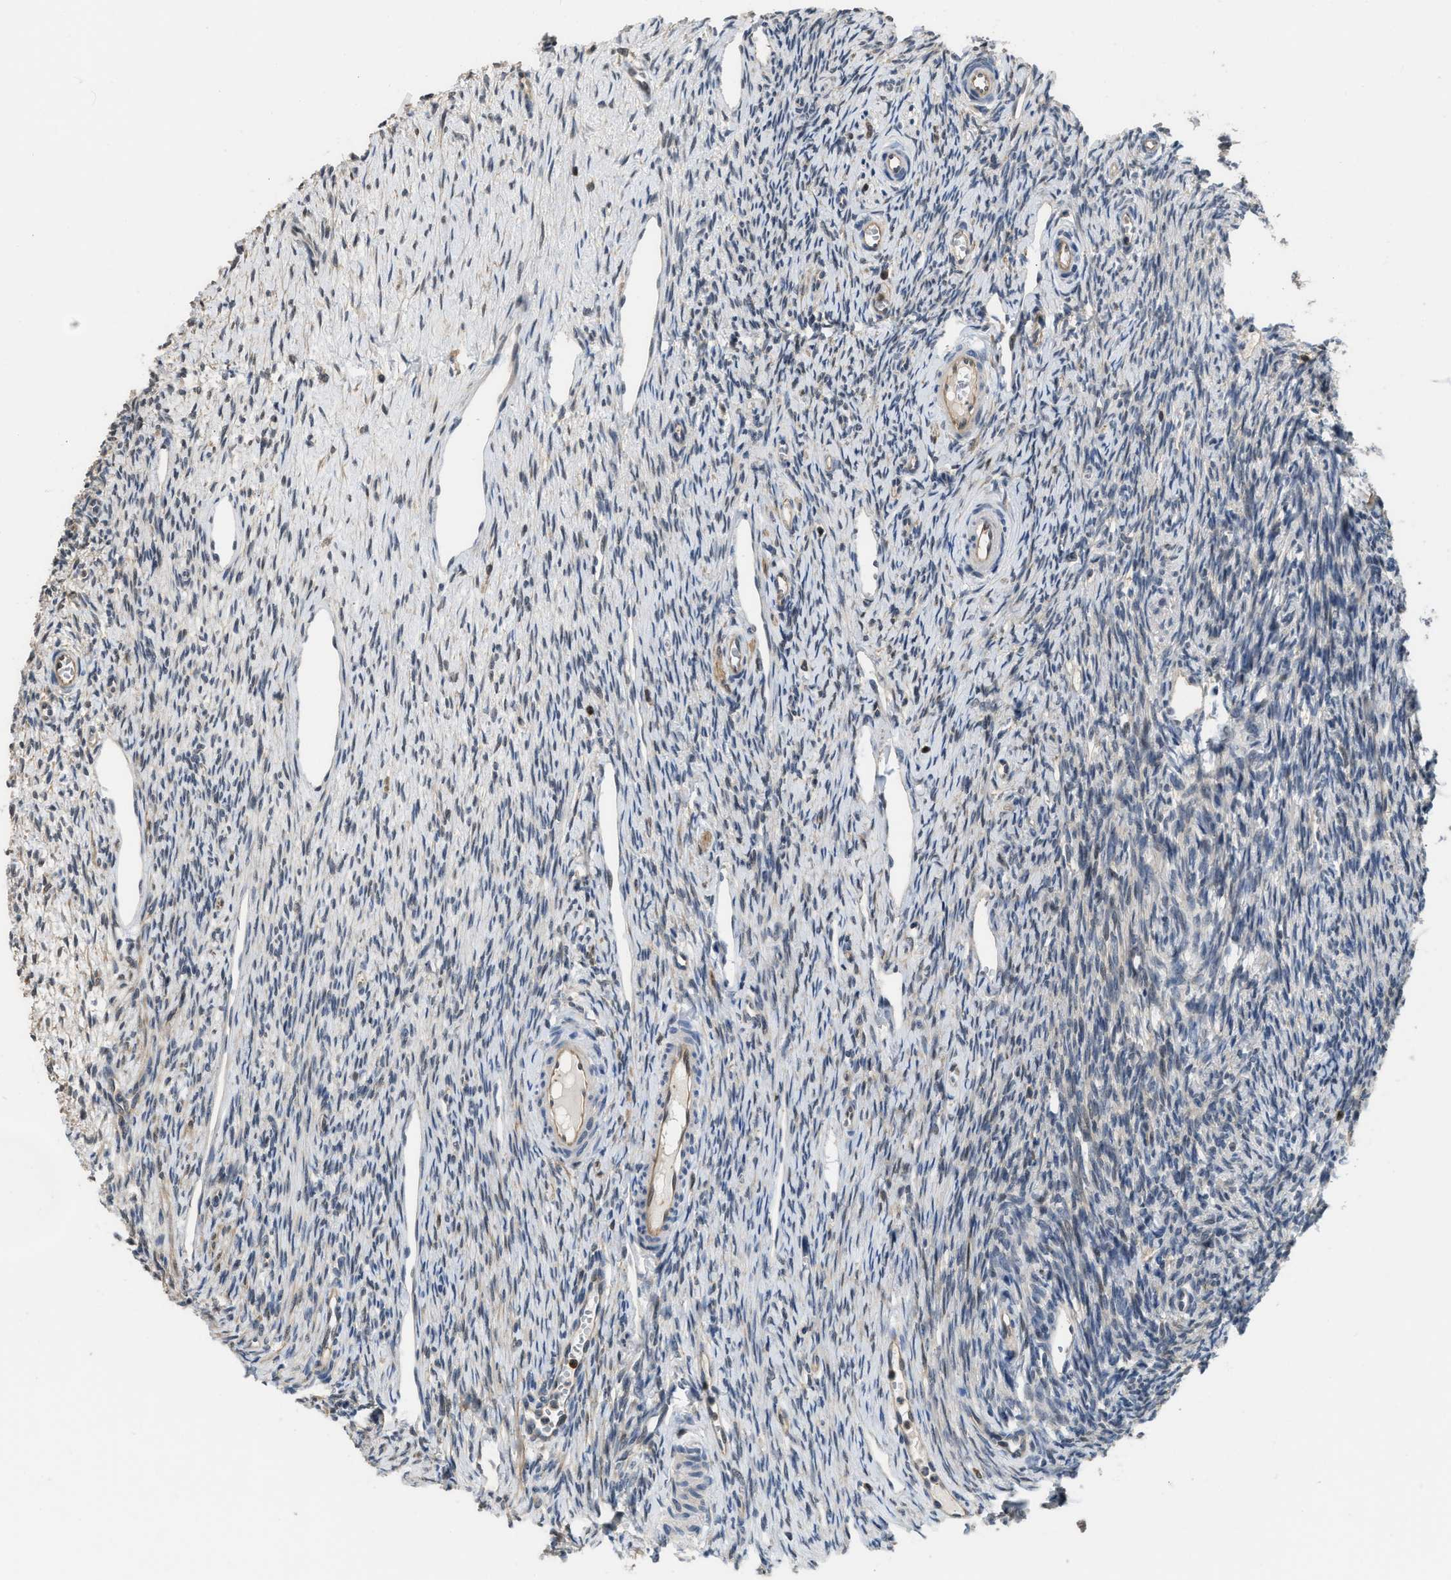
{"staining": {"intensity": "weak", "quantity": "<25%", "location": "cytoplasmic/membranous"}, "tissue": "ovary", "cell_type": "Ovarian stroma cells", "image_type": "normal", "snomed": [{"axis": "morphology", "description": "Normal tissue, NOS"}, {"axis": "topography", "description": "Ovary"}], "caption": "Immunohistochemical staining of normal human ovary displays no significant staining in ovarian stroma cells.", "gene": "TES", "patient": {"sex": "female", "age": 33}}